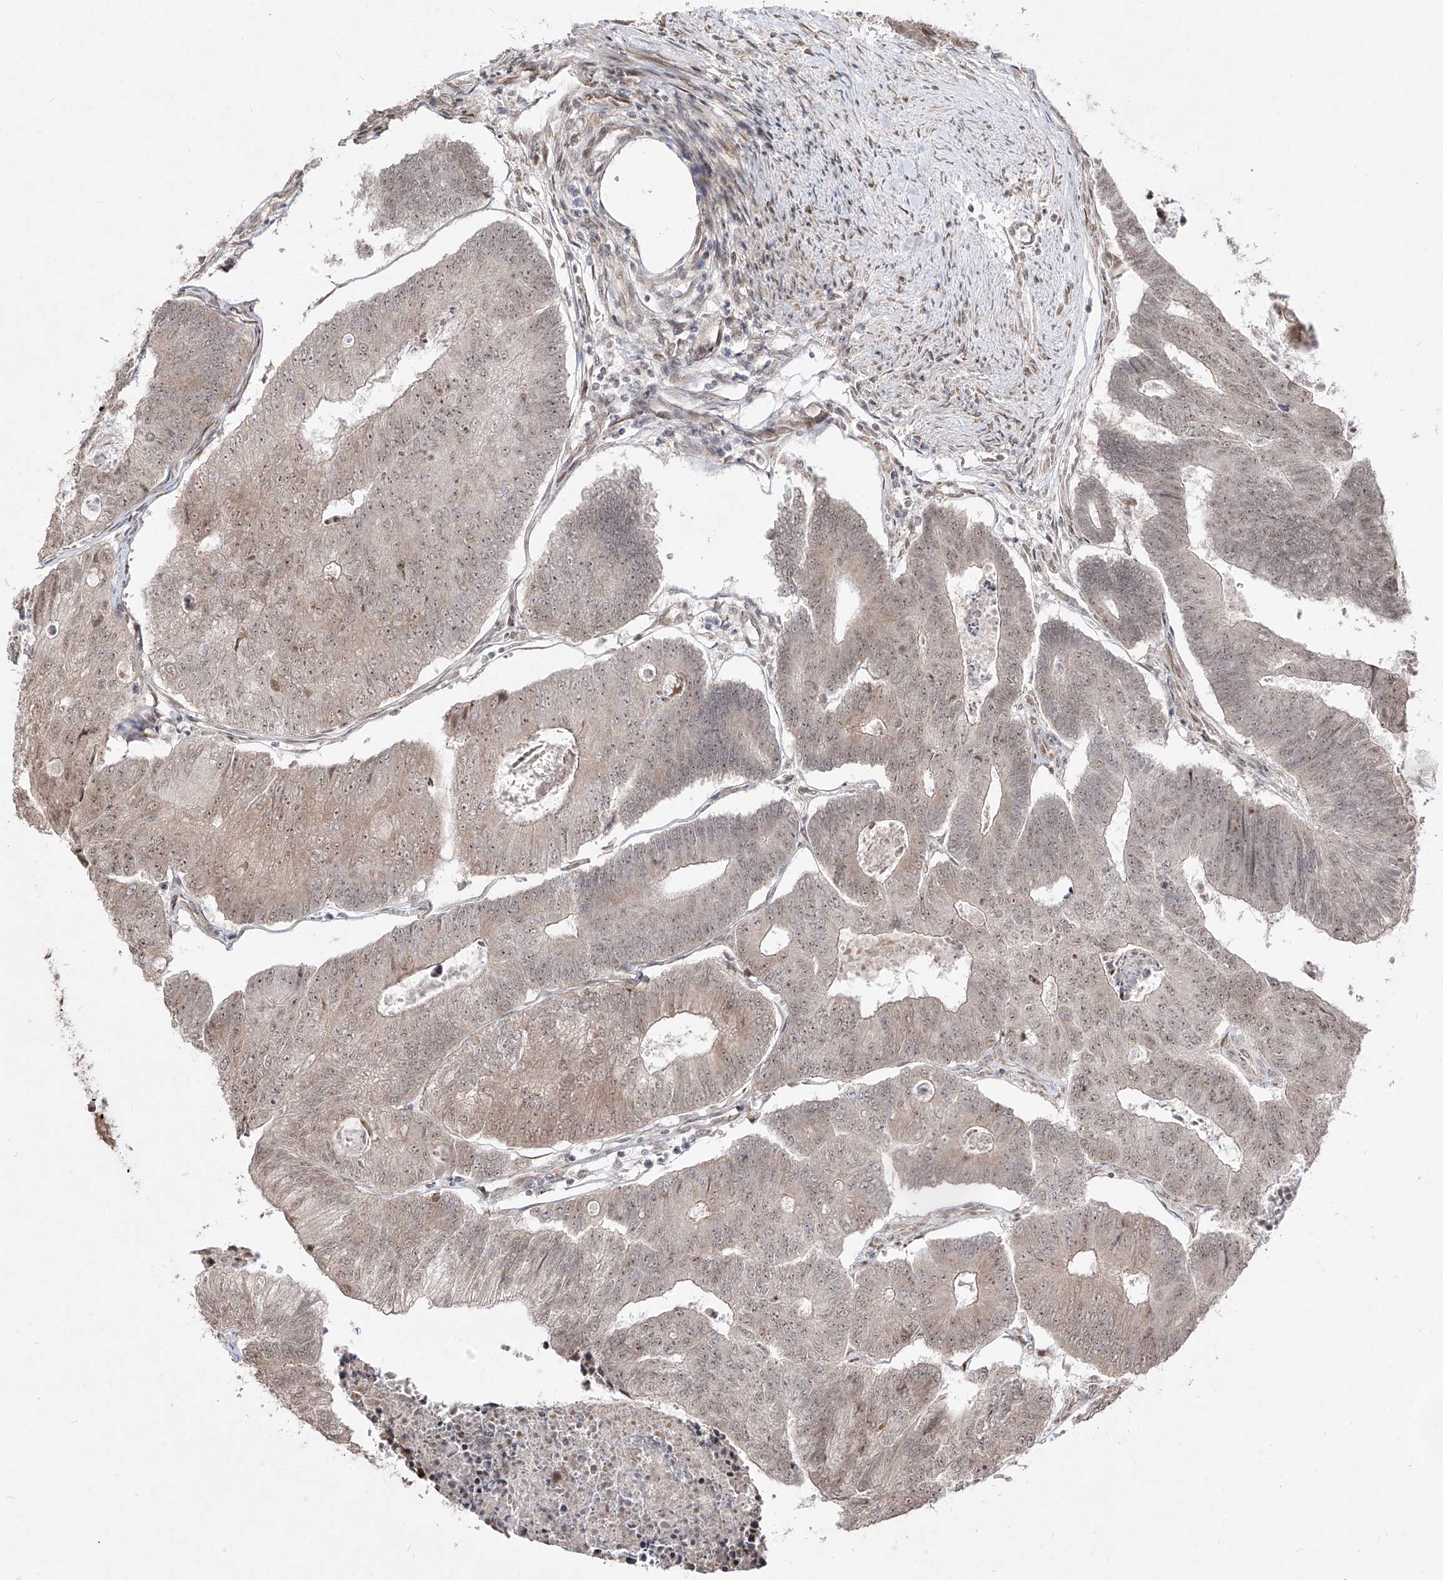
{"staining": {"intensity": "weak", "quantity": ">75%", "location": "nuclear"}, "tissue": "colorectal cancer", "cell_type": "Tumor cells", "image_type": "cancer", "snomed": [{"axis": "morphology", "description": "Adenocarcinoma, NOS"}, {"axis": "topography", "description": "Colon"}], "caption": "Weak nuclear expression is seen in approximately >75% of tumor cells in colorectal adenocarcinoma. Using DAB (3,3'-diaminobenzidine) (brown) and hematoxylin (blue) stains, captured at high magnification using brightfield microscopy.", "gene": "SNRNP27", "patient": {"sex": "female", "age": 67}}